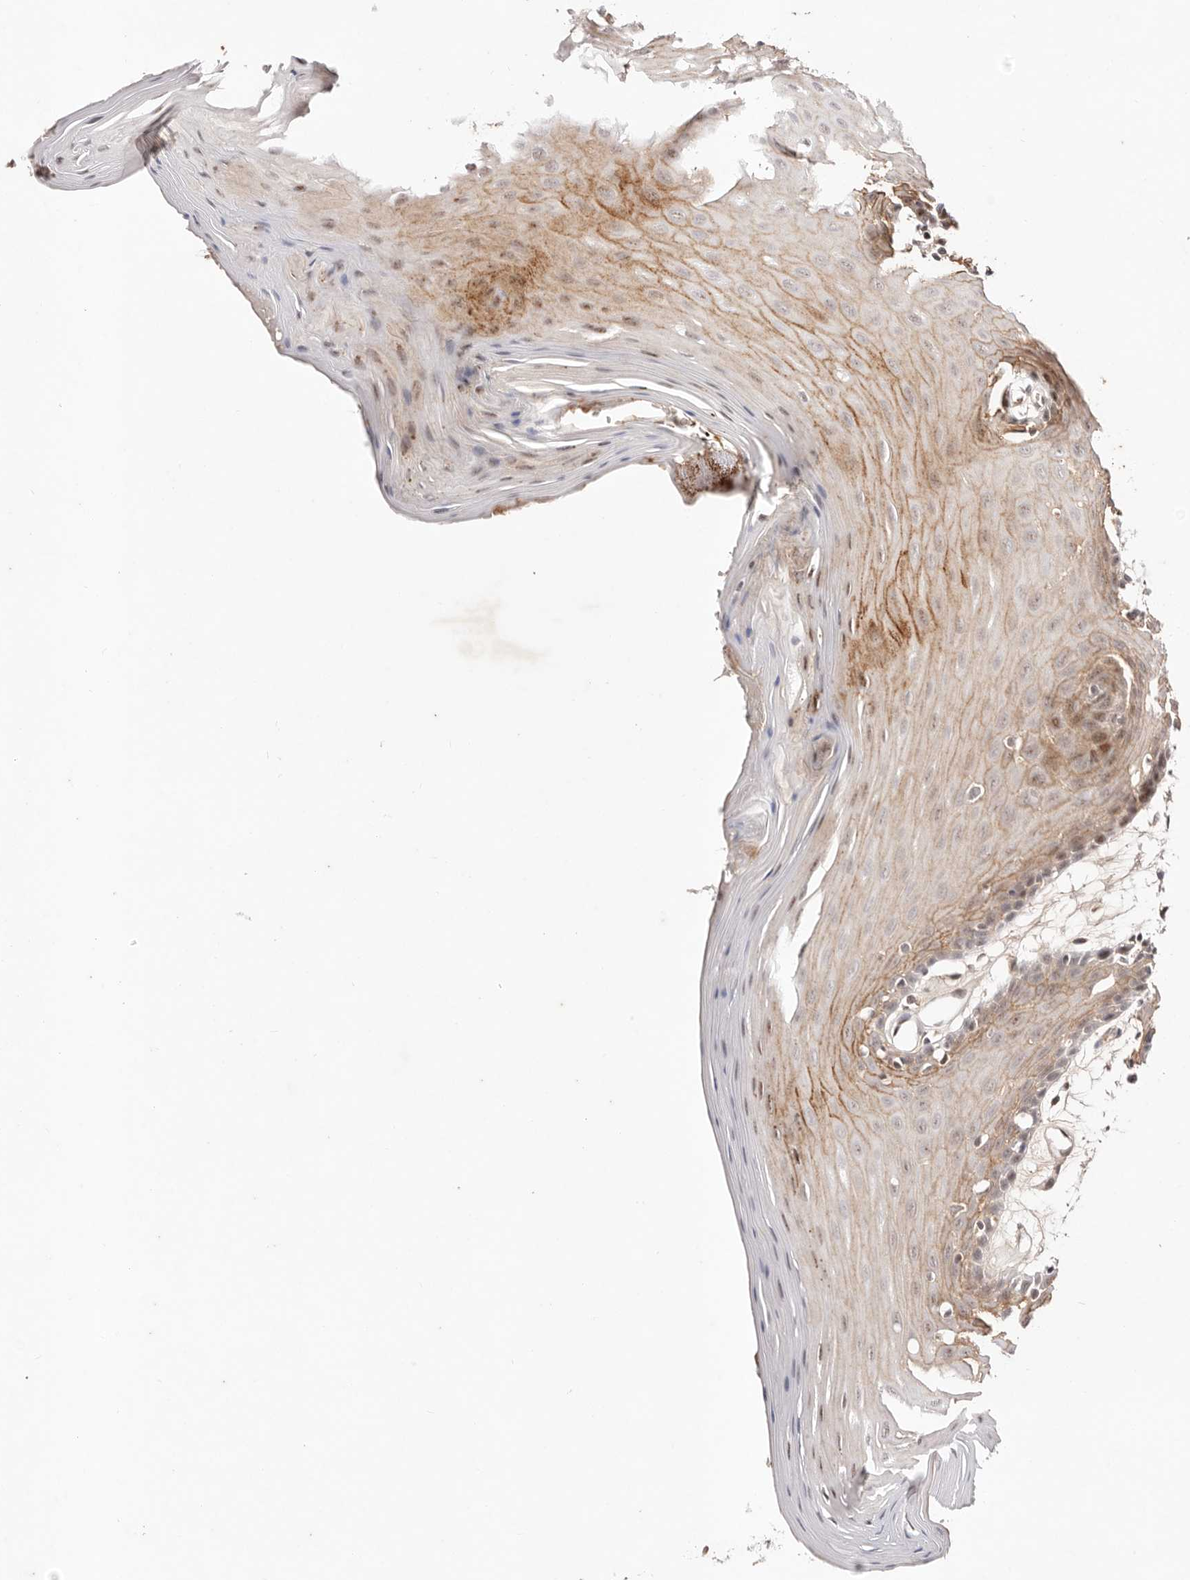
{"staining": {"intensity": "strong", "quantity": "<25%", "location": "cytoplasmic/membranous,nuclear"}, "tissue": "oral mucosa", "cell_type": "Squamous epithelial cells", "image_type": "normal", "snomed": [{"axis": "morphology", "description": "Normal tissue, NOS"}, {"axis": "morphology", "description": "Squamous cell carcinoma, NOS"}, {"axis": "topography", "description": "Skeletal muscle"}, {"axis": "topography", "description": "Oral tissue"}, {"axis": "topography", "description": "Salivary gland"}, {"axis": "topography", "description": "Head-Neck"}], "caption": "Immunohistochemistry micrograph of unremarkable human oral mucosa stained for a protein (brown), which demonstrates medium levels of strong cytoplasmic/membranous,nuclear positivity in approximately <25% of squamous epithelial cells.", "gene": "WRN", "patient": {"sex": "male", "age": 54}}